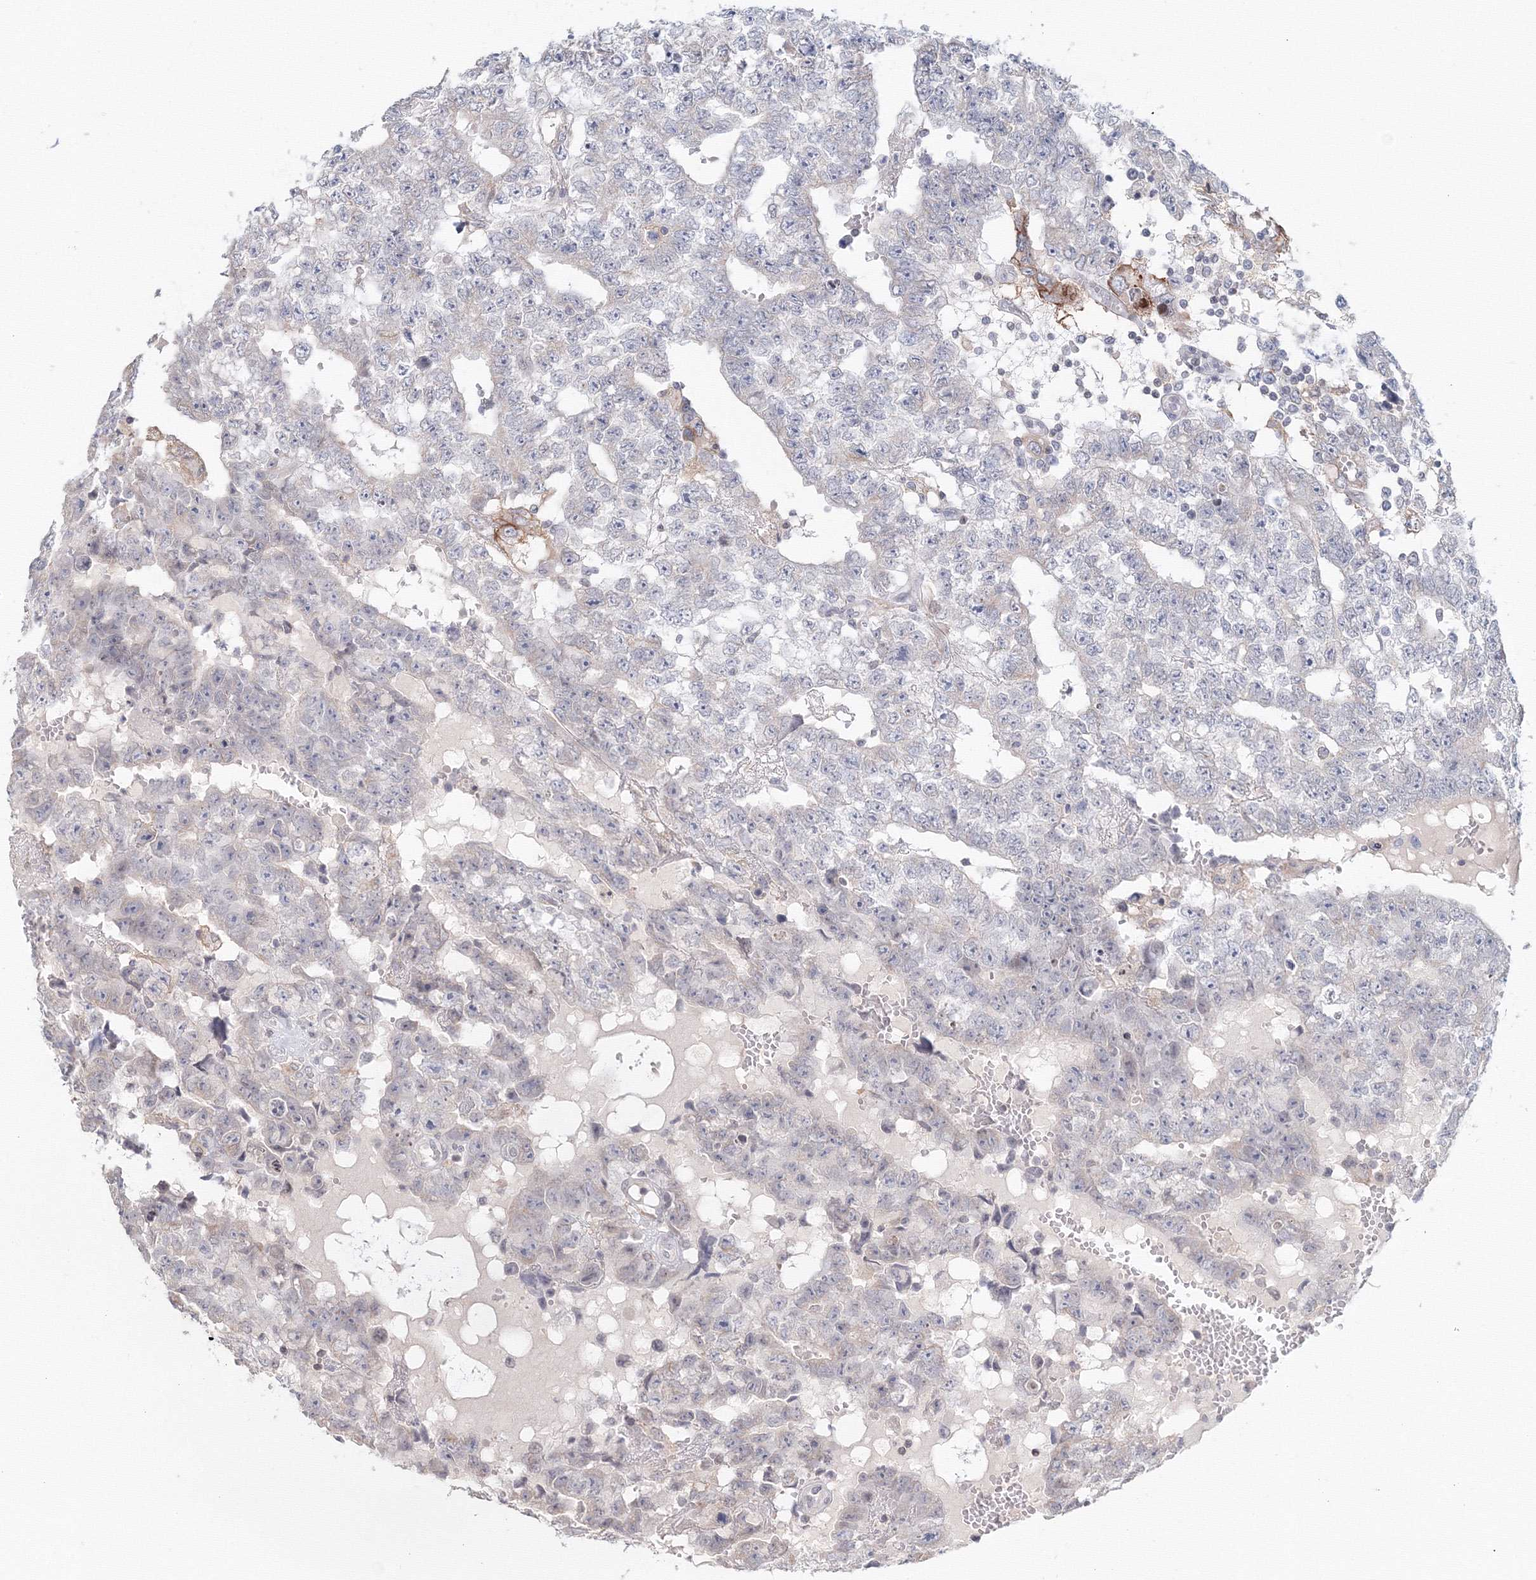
{"staining": {"intensity": "negative", "quantity": "none", "location": "none"}, "tissue": "testis cancer", "cell_type": "Tumor cells", "image_type": "cancer", "snomed": [{"axis": "morphology", "description": "Carcinoma, Embryonal, NOS"}, {"axis": "topography", "description": "Testis"}], "caption": "A photomicrograph of testis cancer (embryonal carcinoma) stained for a protein displays no brown staining in tumor cells.", "gene": "SLC7A7", "patient": {"sex": "male", "age": 25}}